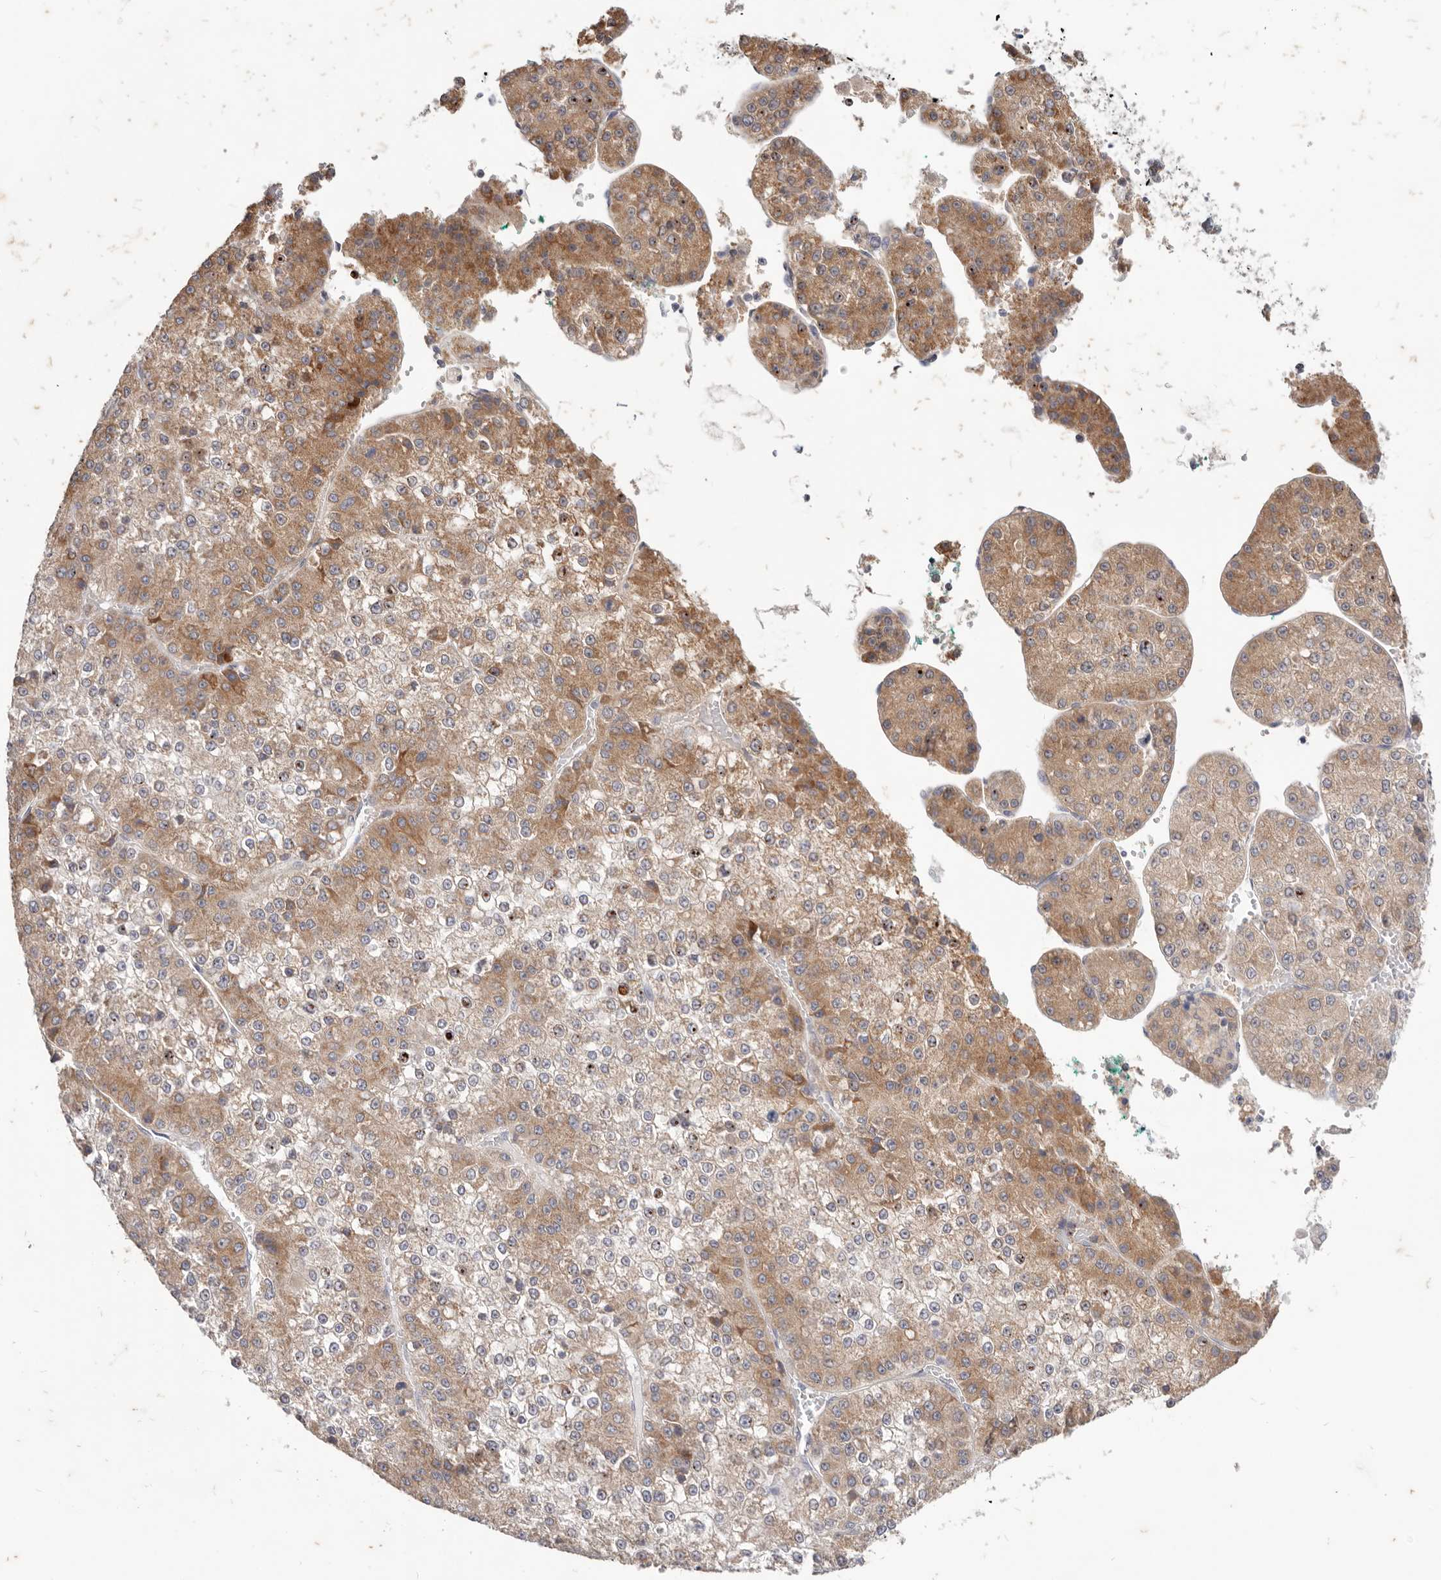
{"staining": {"intensity": "moderate", "quantity": ">75%", "location": "cytoplasmic/membranous"}, "tissue": "liver cancer", "cell_type": "Tumor cells", "image_type": "cancer", "snomed": [{"axis": "morphology", "description": "Carcinoma, Hepatocellular, NOS"}, {"axis": "topography", "description": "Liver"}], "caption": "Hepatocellular carcinoma (liver) was stained to show a protein in brown. There is medium levels of moderate cytoplasmic/membranous positivity in about >75% of tumor cells.", "gene": "WDR77", "patient": {"sex": "female", "age": 73}}